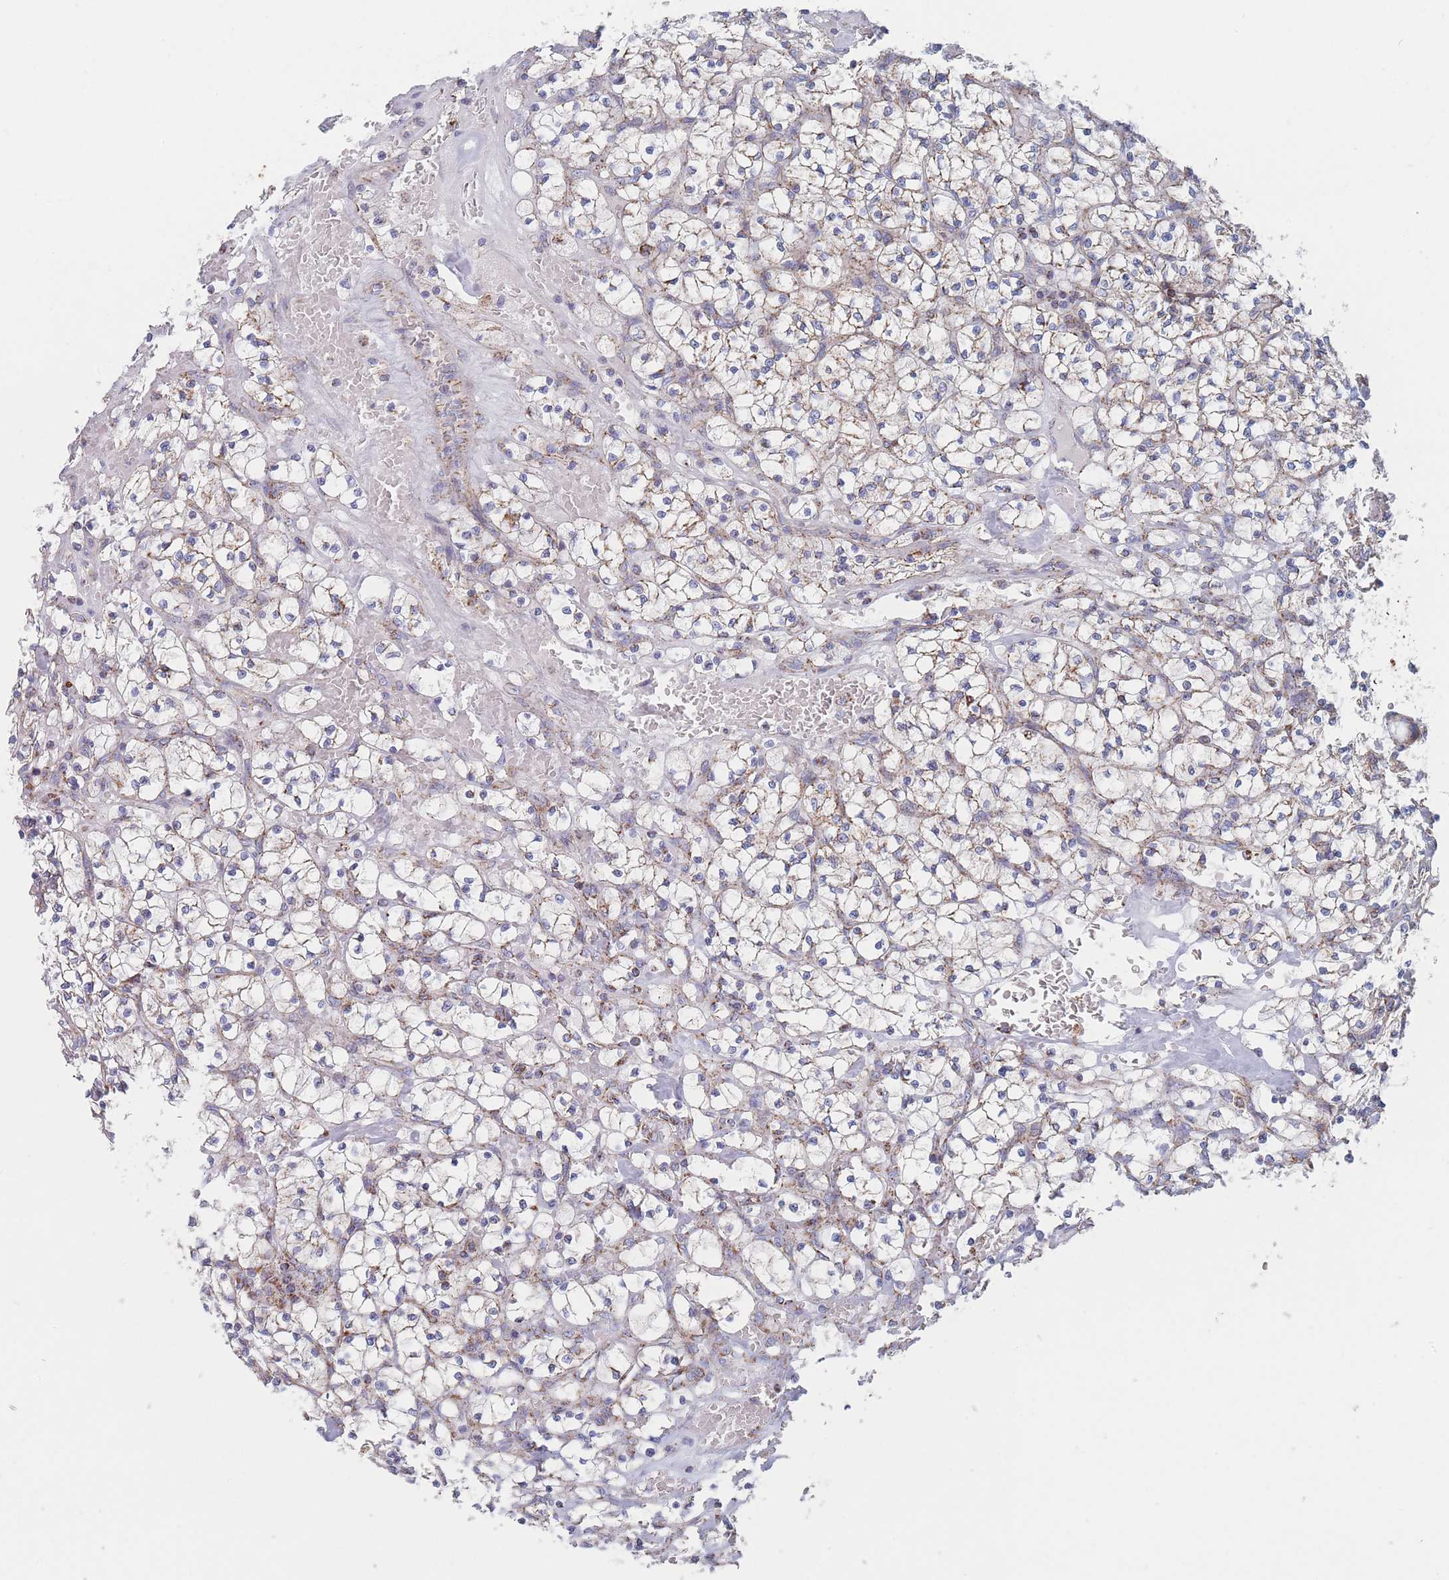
{"staining": {"intensity": "moderate", "quantity": "<25%", "location": "cytoplasmic/membranous"}, "tissue": "renal cancer", "cell_type": "Tumor cells", "image_type": "cancer", "snomed": [{"axis": "morphology", "description": "Adenocarcinoma, NOS"}, {"axis": "topography", "description": "Kidney"}], "caption": "There is low levels of moderate cytoplasmic/membranous positivity in tumor cells of renal cancer, as demonstrated by immunohistochemical staining (brown color).", "gene": "IKZF4", "patient": {"sex": "female", "age": 64}}